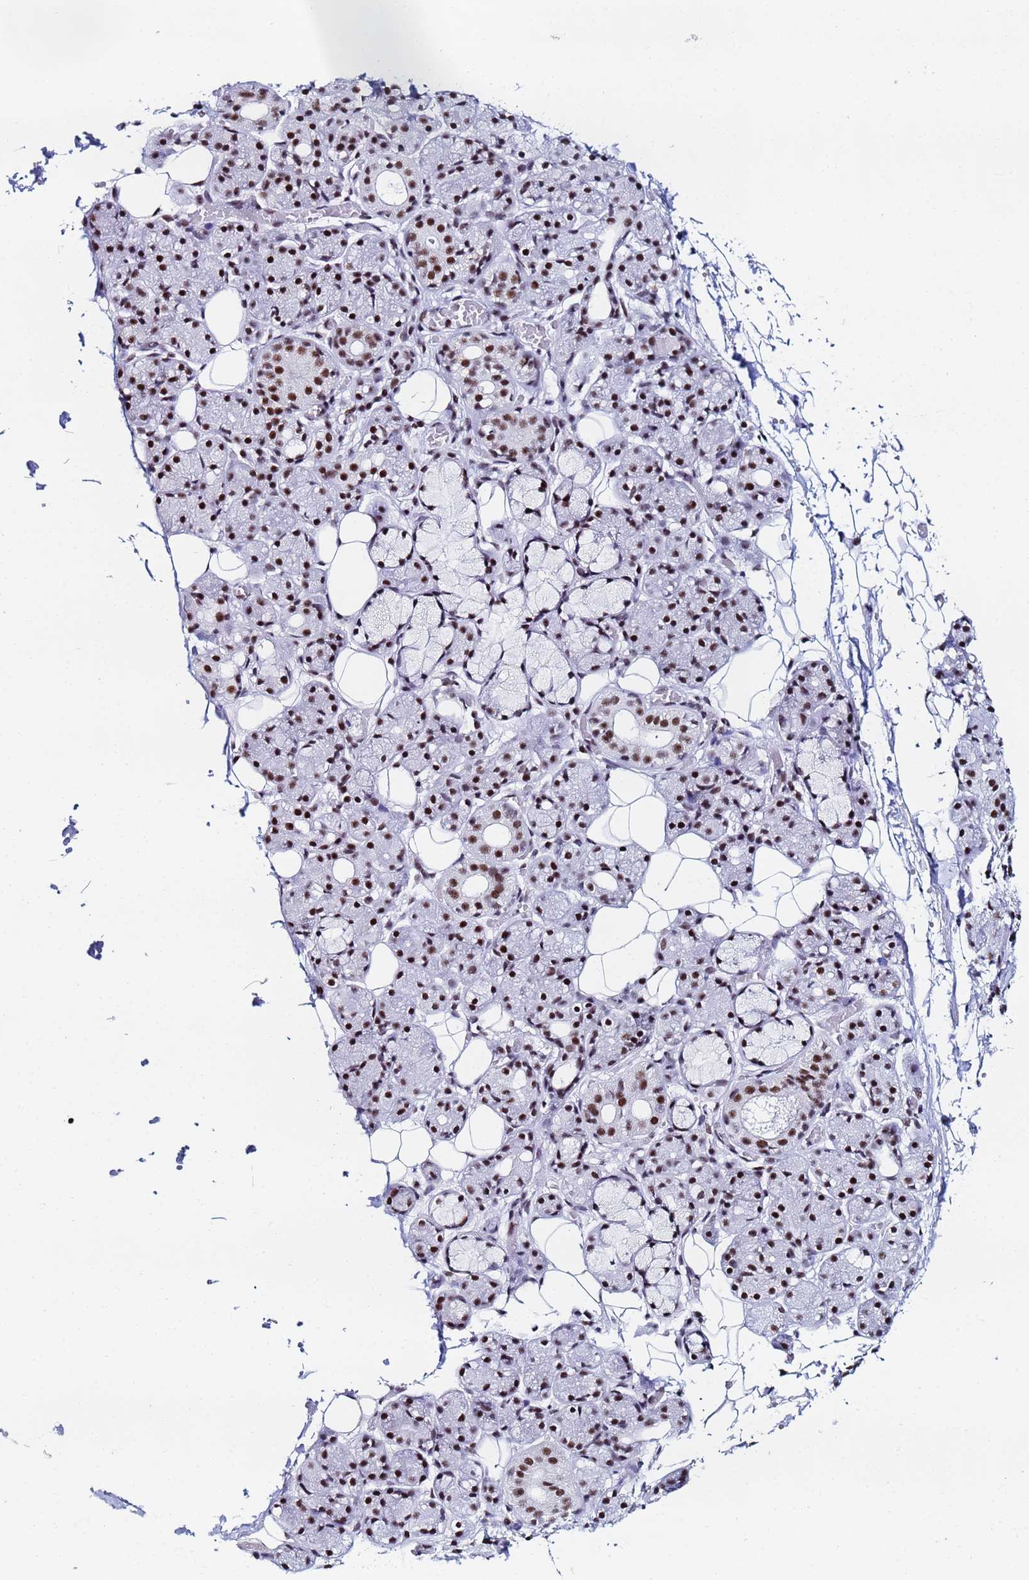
{"staining": {"intensity": "strong", "quantity": ">75%", "location": "nuclear"}, "tissue": "salivary gland", "cell_type": "Glandular cells", "image_type": "normal", "snomed": [{"axis": "morphology", "description": "Normal tissue, NOS"}, {"axis": "topography", "description": "Salivary gland"}], "caption": "Salivary gland stained for a protein demonstrates strong nuclear positivity in glandular cells. (DAB IHC with brightfield microscopy, high magnification).", "gene": "SNRPA1", "patient": {"sex": "male", "age": 63}}